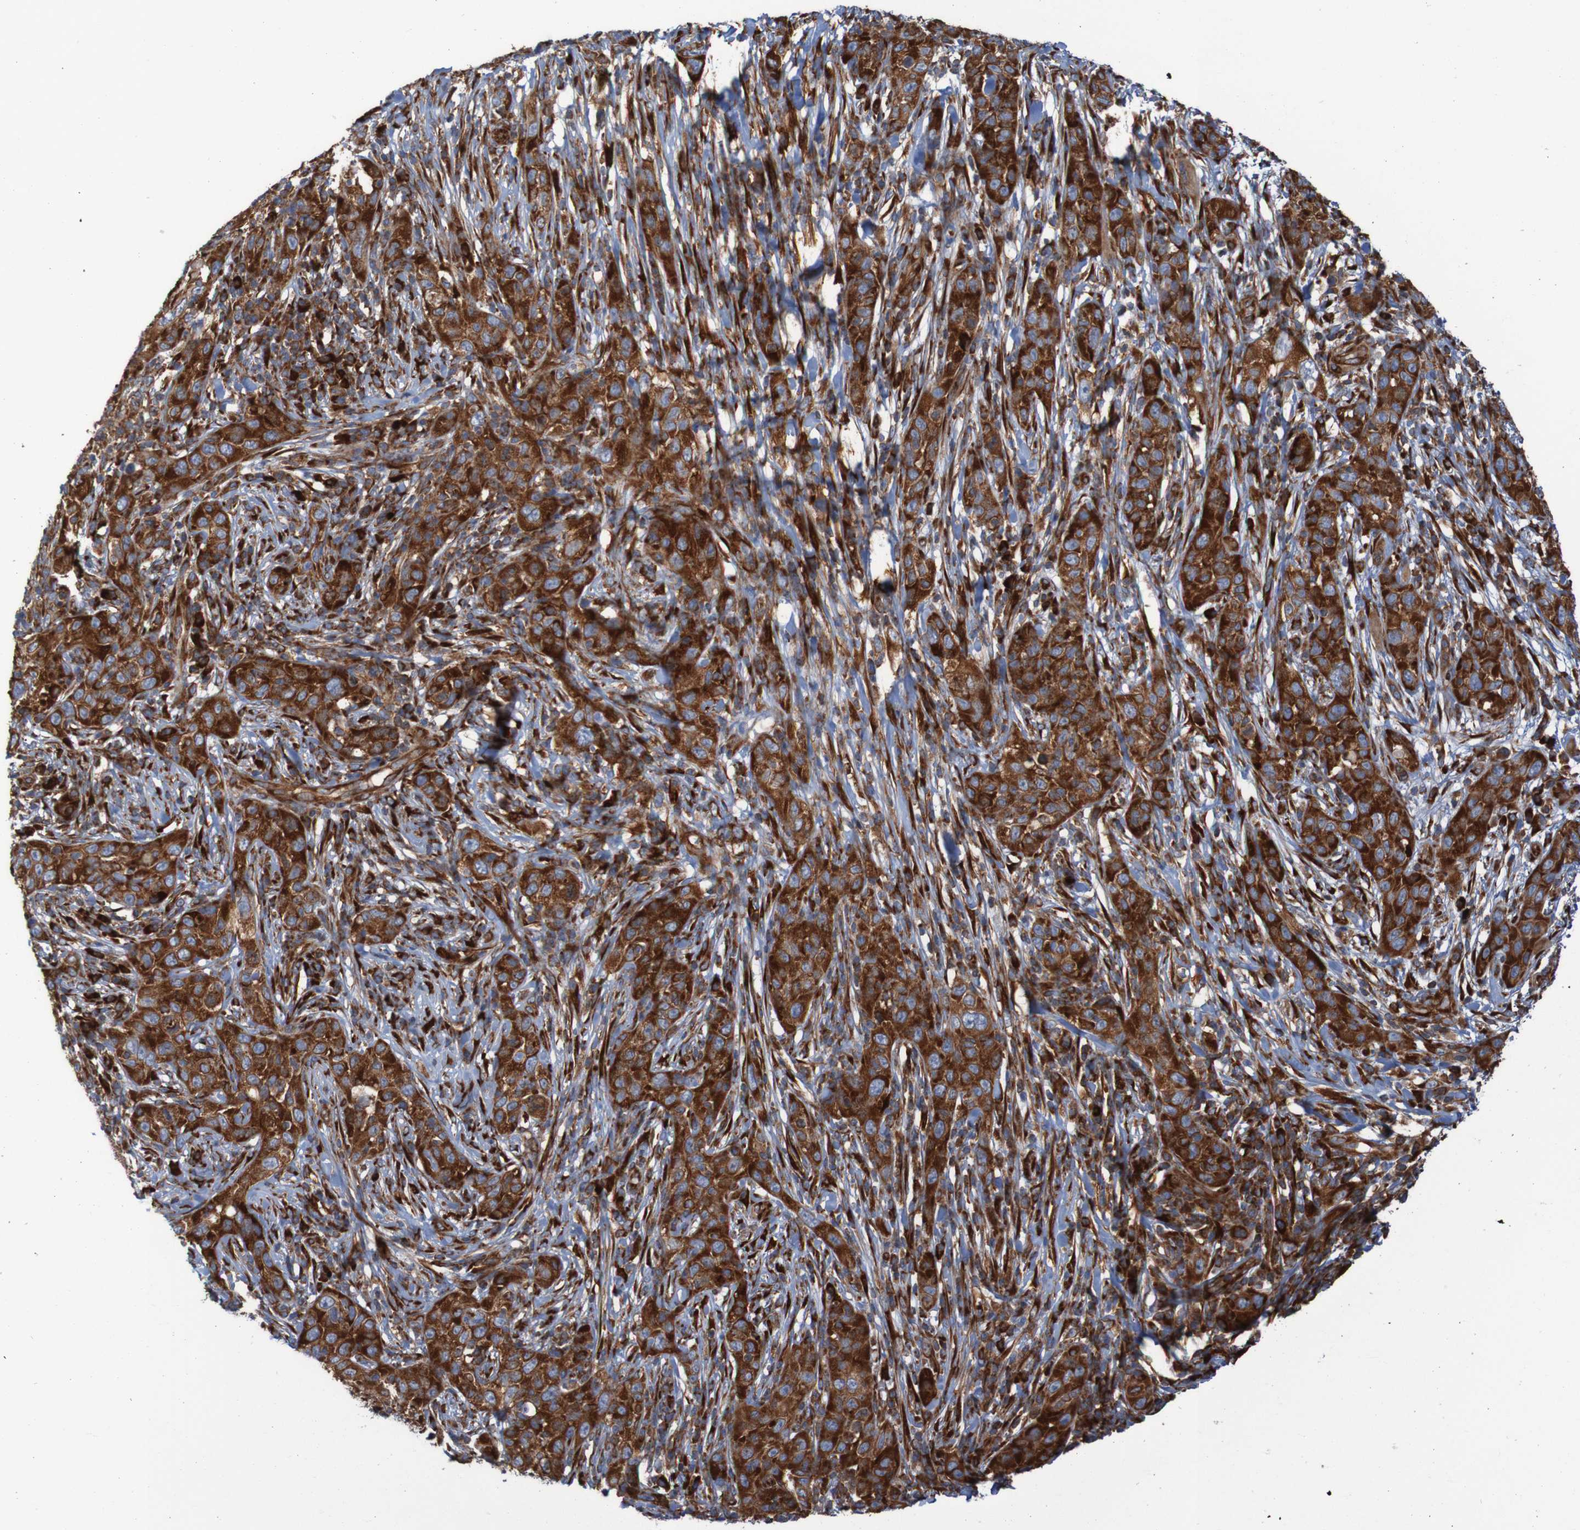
{"staining": {"intensity": "strong", "quantity": ">75%", "location": "cytoplasmic/membranous"}, "tissue": "skin cancer", "cell_type": "Tumor cells", "image_type": "cancer", "snomed": [{"axis": "morphology", "description": "Squamous cell carcinoma, NOS"}, {"axis": "topography", "description": "Skin"}], "caption": "Skin squamous cell carcinoma stained for a protein (brown) demonstrates strong cytoplasmic/membranous positive staining in about >75% of tumor cells.", "gene": "RPL10", "patient": {"sex": "female", "age": 88}}